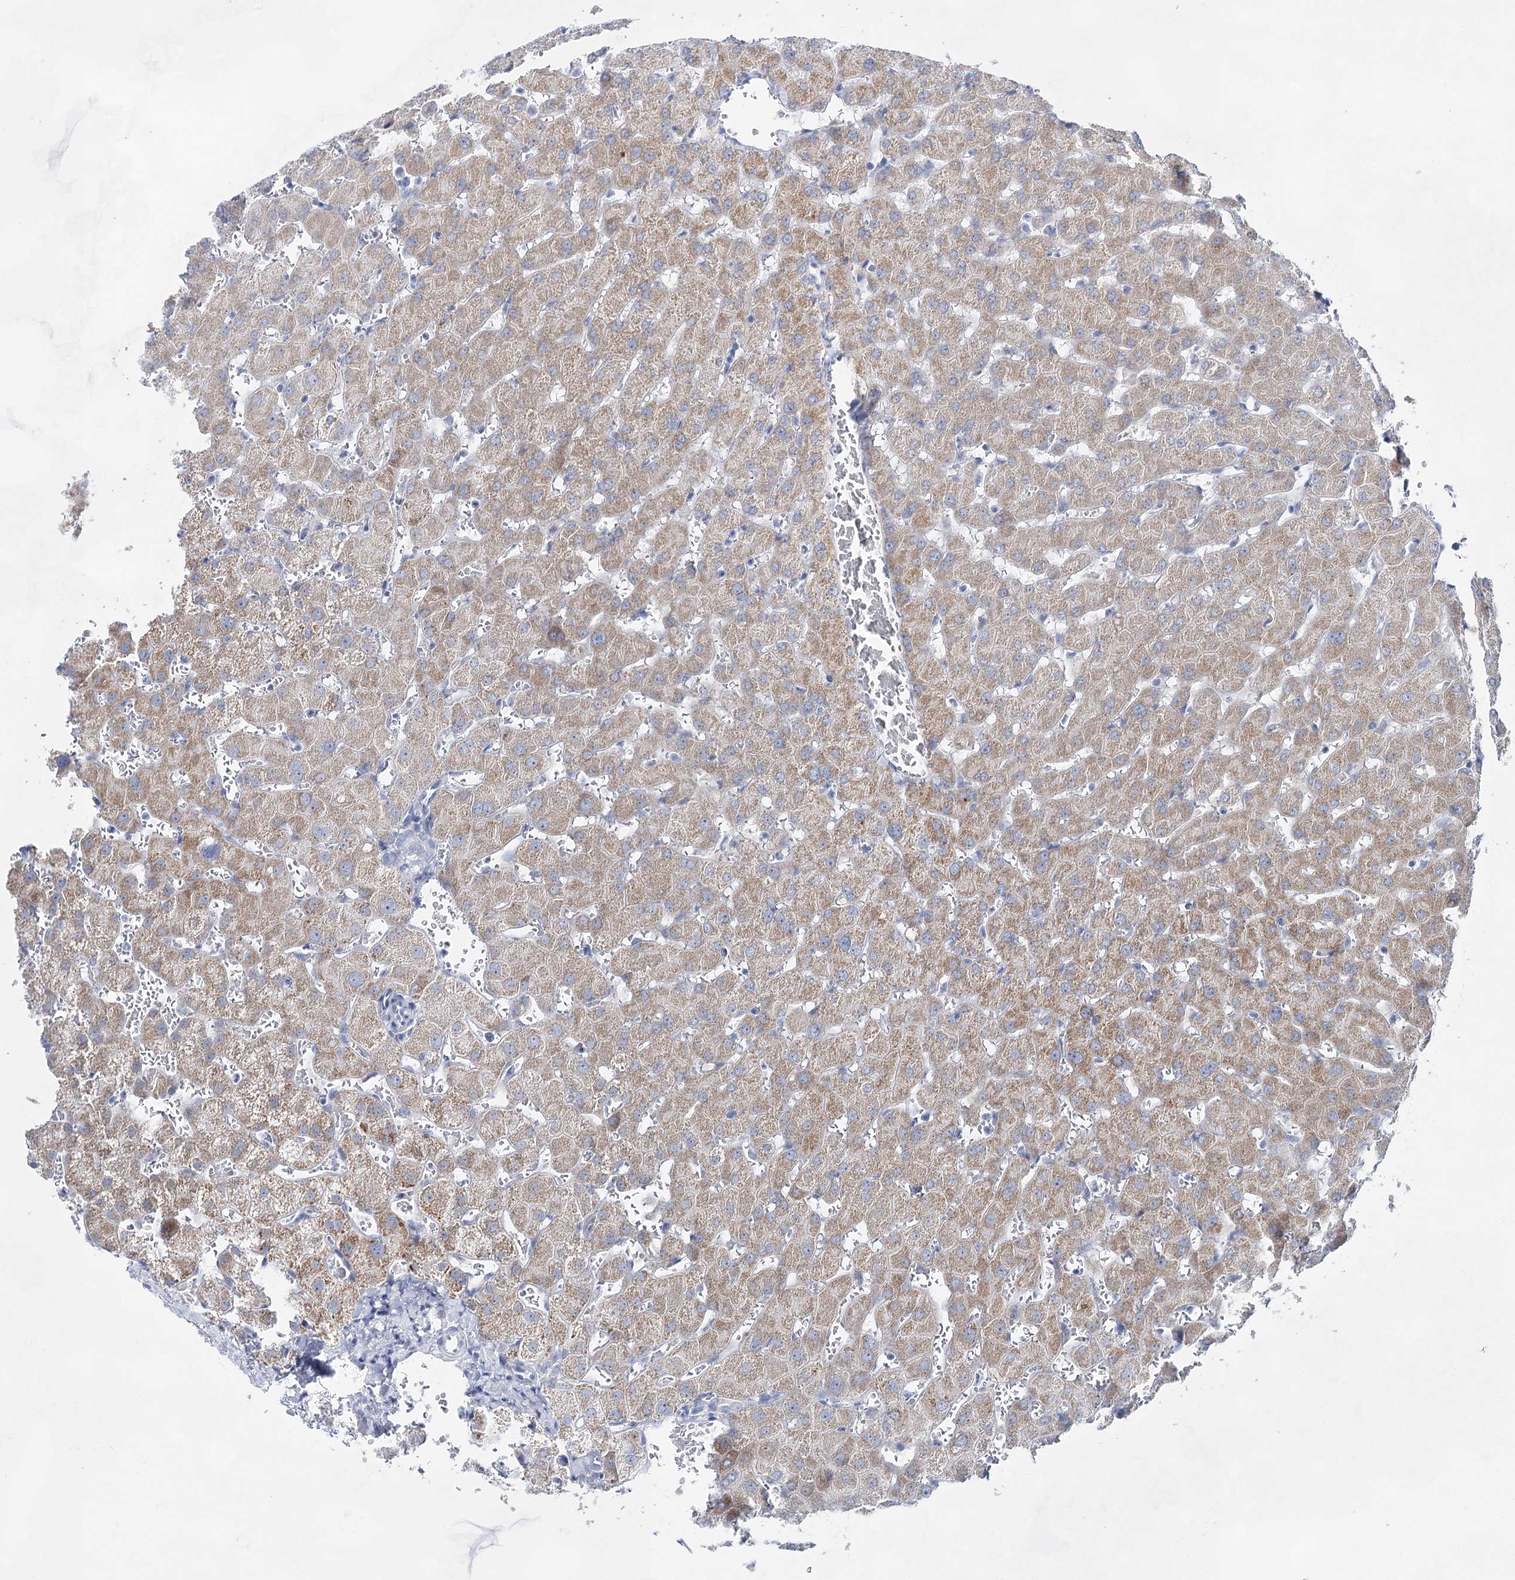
{"staining": {"intensity": "negative", "quantity": "none", "location": "none"}, "tissue": "liver", "cell_type": "Cholangiocytes", "image_type": "normal", "snomed": [{"axis": "morphology", "description": "Normal tissue, NOS"}, {"axis": "topography", "description": "Liver"}], "caption": "Protein analysis of unremarkable liver exhibits no significant expression in cholangiocytes. (Stains: DAB (3,3'-diaminobenzidine) immunohistochemistry (IHC) with hematoxylin counter stain, Microscopy: brightfield microscopy at high magnification).", "gene": "BPHL", "patient": {"sex": "female", "age": 63}}